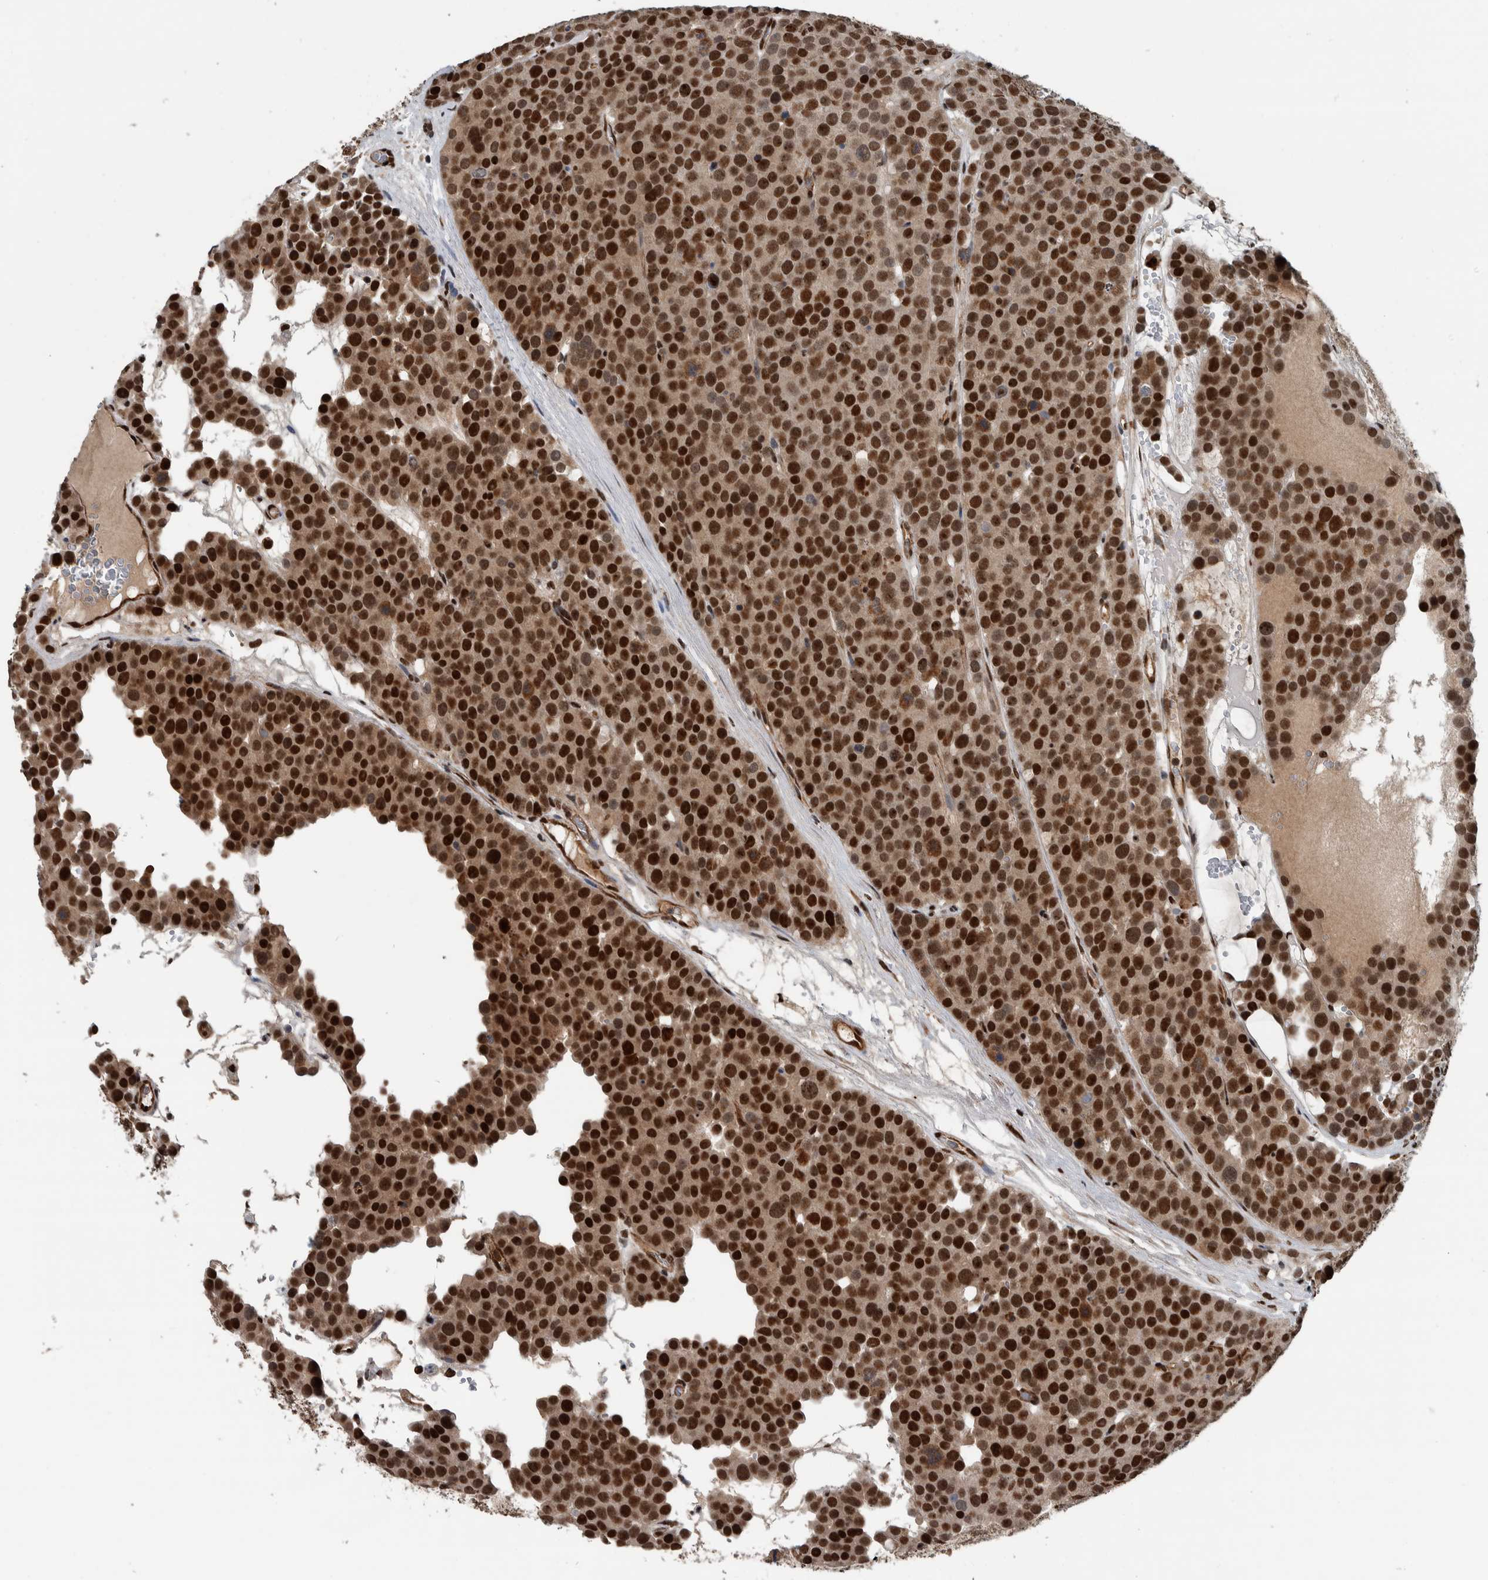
{"staining": {"intensity": "strong", "quantity": ">75%", "location": "nuclear"}, "tissue": "testis cancer", "cell_type": "Tumor cells", "image_type": "cancer", "snomed": [{"axis": "morphology", "description": "Seminoma, NOS"}, {"axis": "topography", "description": "Testis"}], "caption": "Immunohistochemical staining of human seminoma (testis) exhibits high levels of strong nuclear protein staining in approximately >75% of tumor cells.", "gene": "FAM135B", "patient": {"sex": "male", "age": 71}}